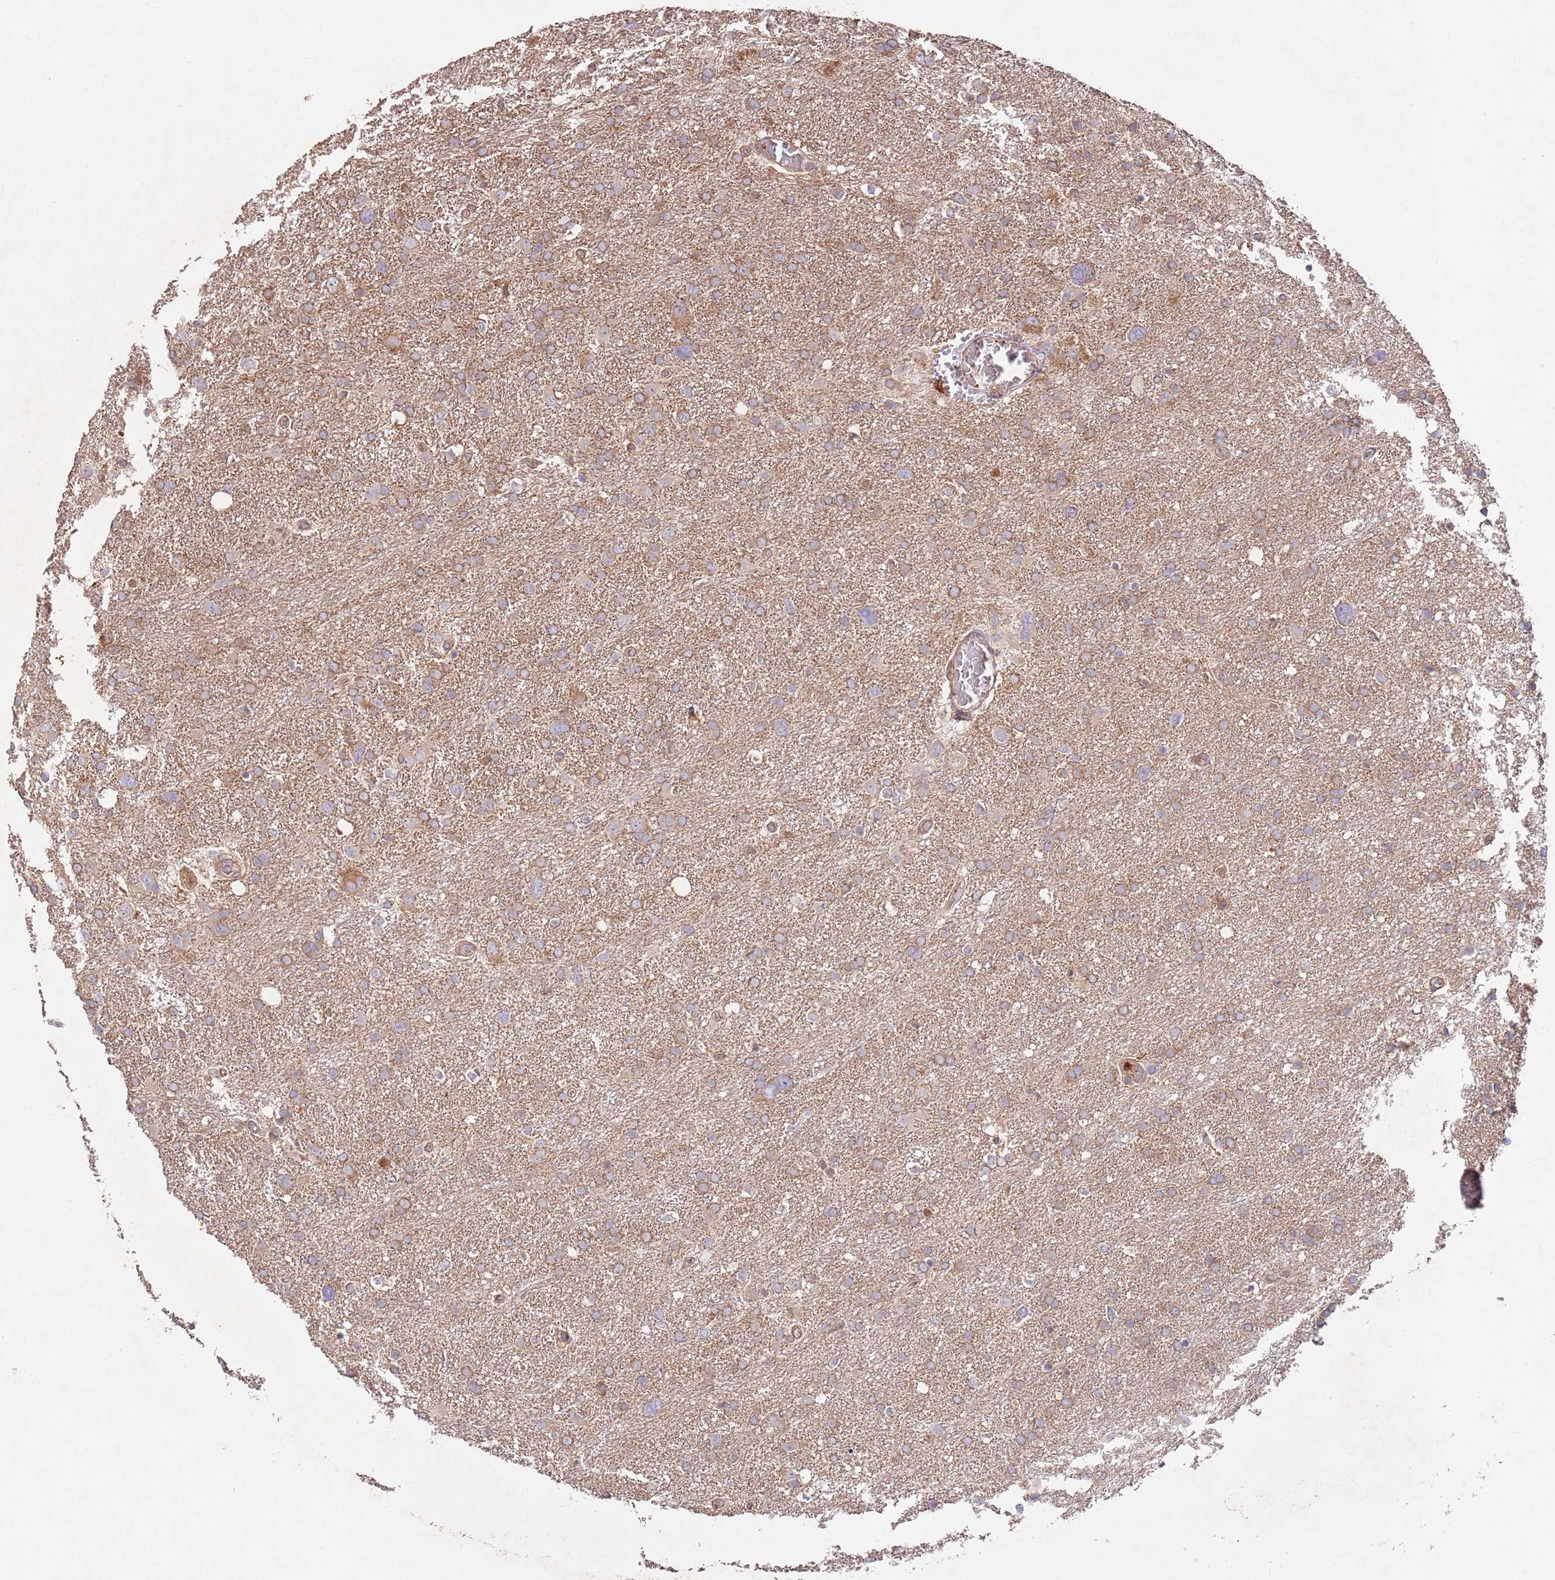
{"staining": {"intensity": "moderate", "quantity": ">75%", "location": "cytoplasmic/membranous"}, "tissue": "glioma", "cell_type": "Tumor cells", "image_type": "cancer", "snomed": [{"axis": "morphology", "description": "Glioma, malignant, High grade"}, {"axis": "topography", "description": "Brain"}], "caption": "A micrograph of human glioma stained for a protein displays moderate cytoplasmic/membranous brown staining in tumor cells. (Brightfield microscopy of DAB IHC at high magnification).", "gene": "RNF19B", "patient": {"sex": "male", "age": 61}}